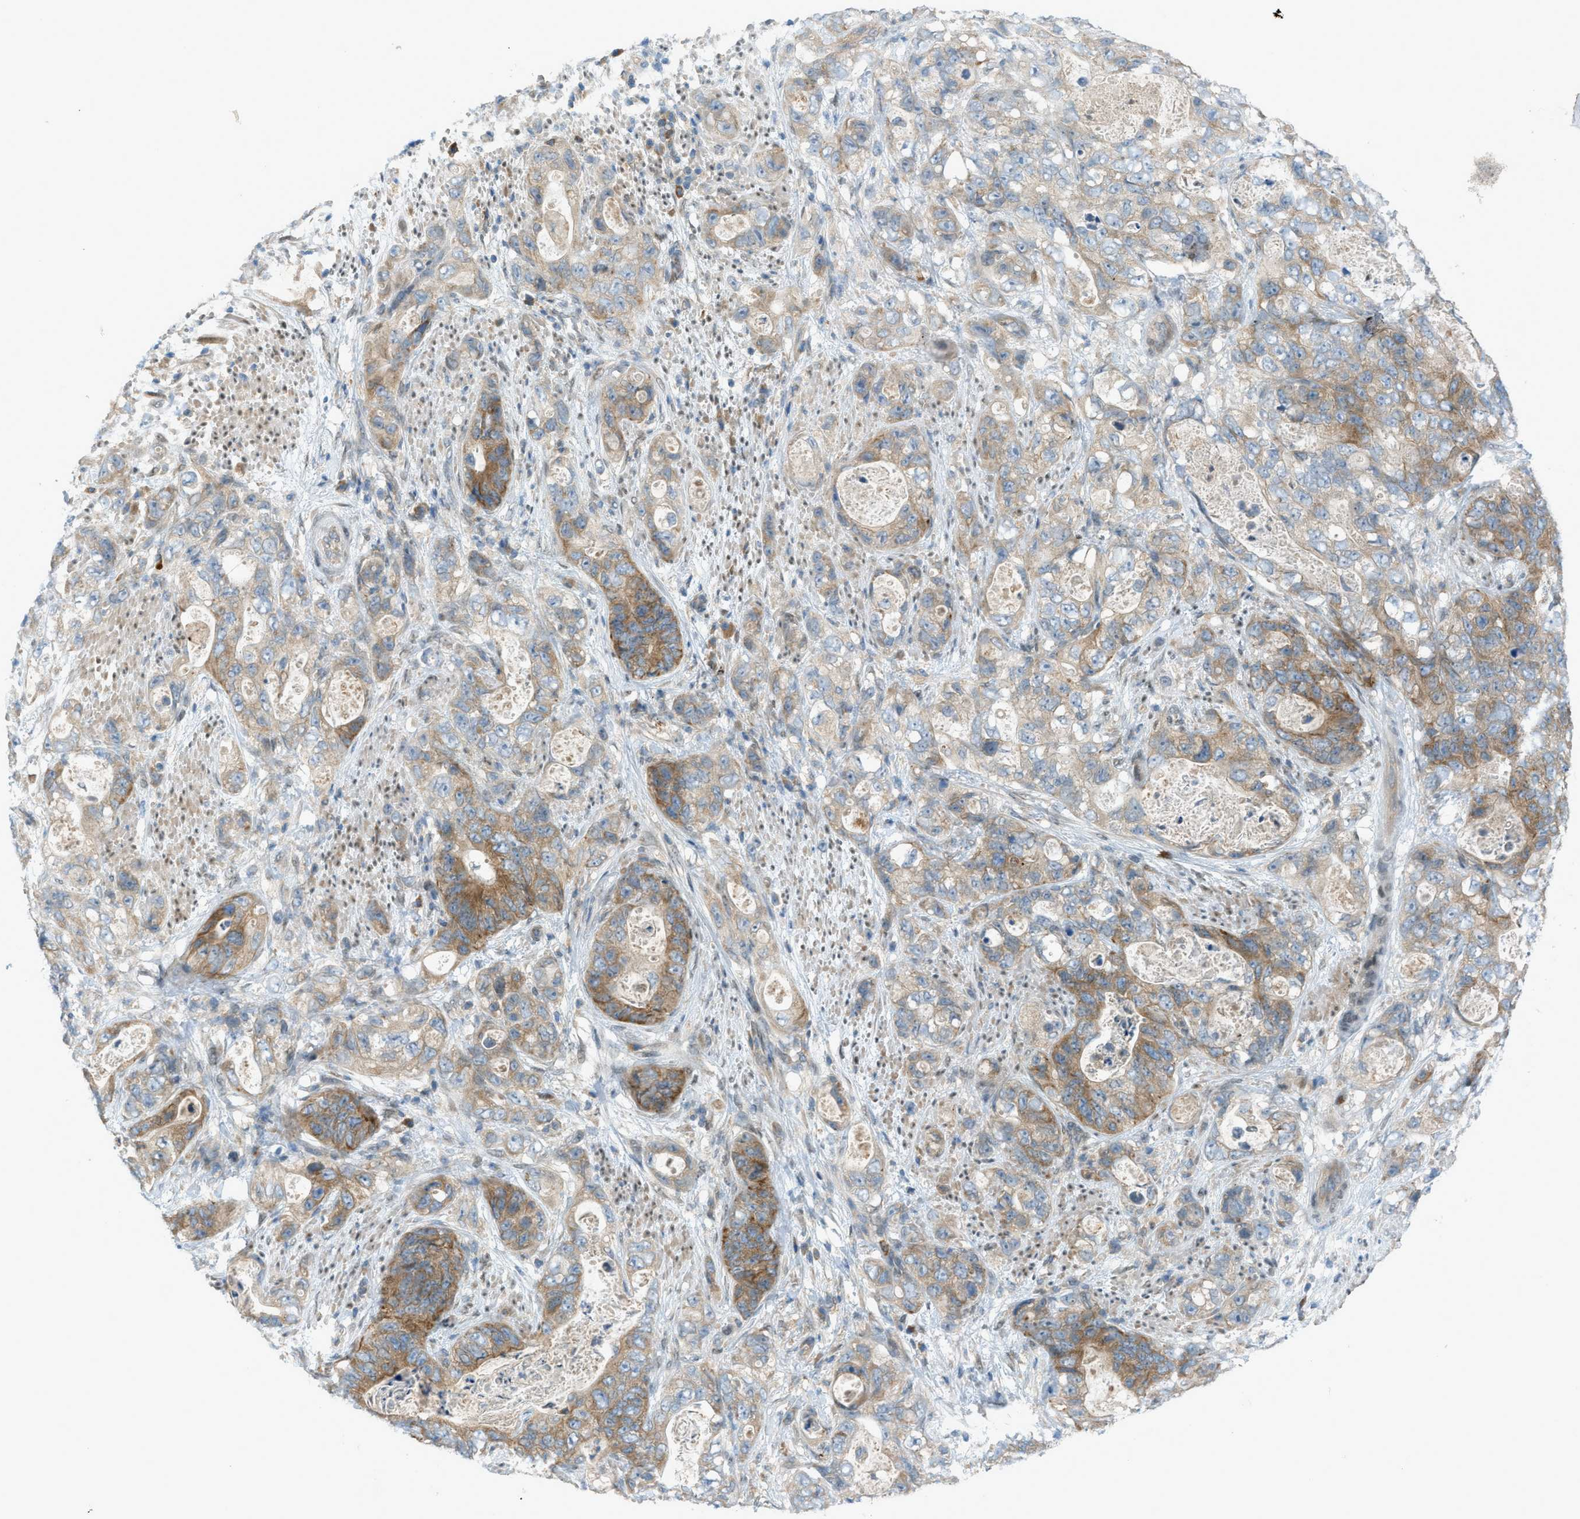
{"staining": {"intensity": "moderate", "quantity": "25%-75%", "location": "cytoplasmic/membranous"}, "tissue": "stomach cancer", "cell_type": "Tumor cells", "image_type": "cancer", "snomed": [{"axis": "morphology", "description": "Adenocarcinoma, NOS"}, {"axis": "topography", "description": "Stomach"}], "caption": "Immunohistochemistry staining of adenocarcinoma (stomach), which displays medium levels of moderate cytoplasmic/membranous positivity in about 25%-75% of tumor cells indicating moderate cytoplasmic/membranous protein staining. The staining was performed using DAB (3,3'-diaminobenzidine) (brown) for protein detection and nuclei were counterstained in hematoxylin (blue).", "gene": "DYRK1A", "patient": {"sex": "female", "age": 89}}